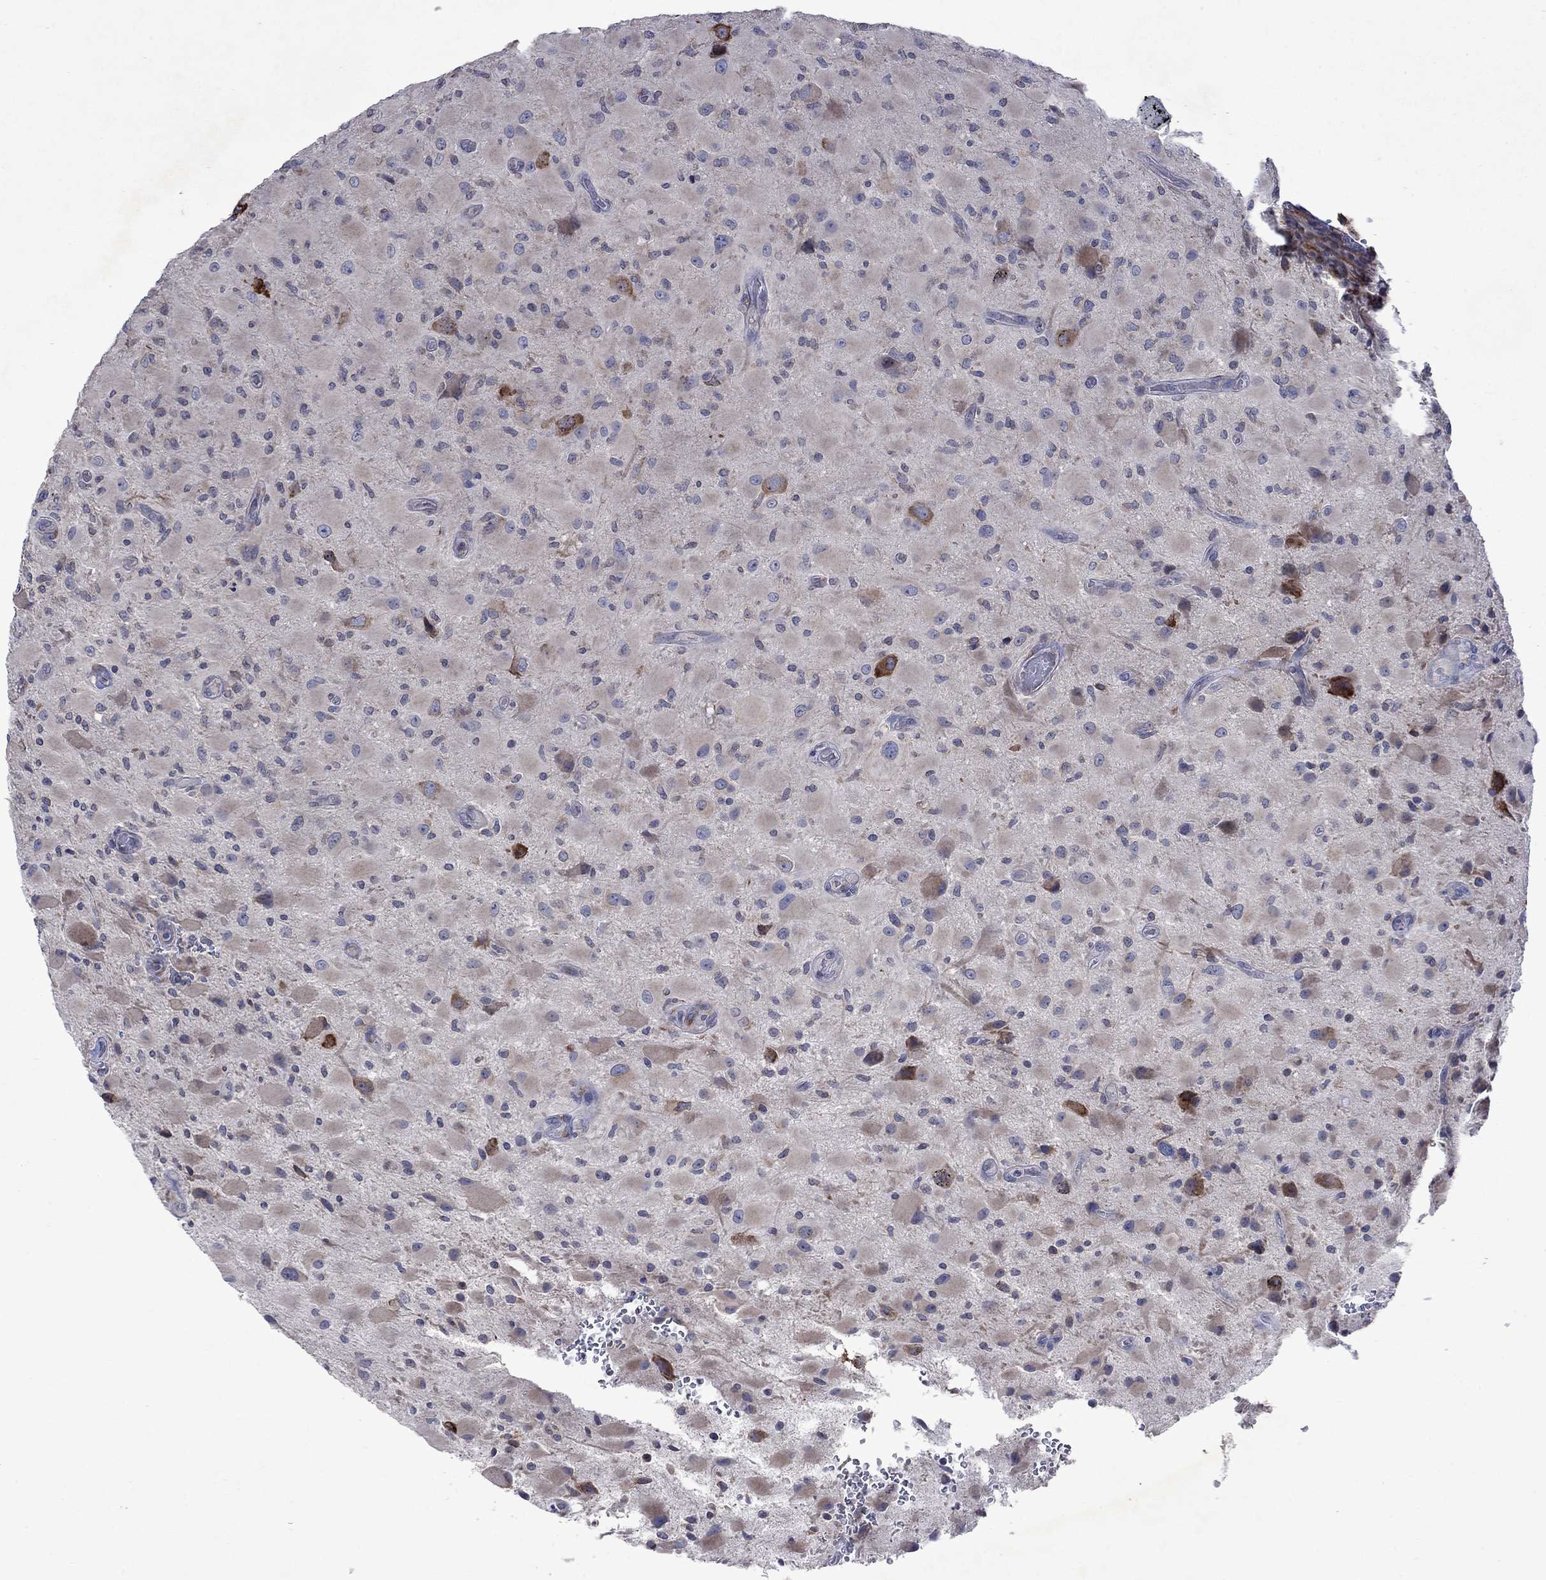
{"staining": {"intensity": "moderate", "quantity": "<25%", "location": "cytoplasmic/membranous"}, "tissue": "glioma", "cell_type": "Tumor cells", "image_type": "cancer", "snomed": [{"axis": "morphology", "description": "Glioma, malignant, High grade"}, {"axis": "topography", "description": "Cerebral cortex"}], "caption": "About <25% of tumor cells in human malignant glioma (high-grade) demonstrate moderate cytoplasmic/membranous protein positivity as visualized by brown immunohistochemical staining.", "gene": "TMEM97", "patient": {"sex": "male", "age": 35}}